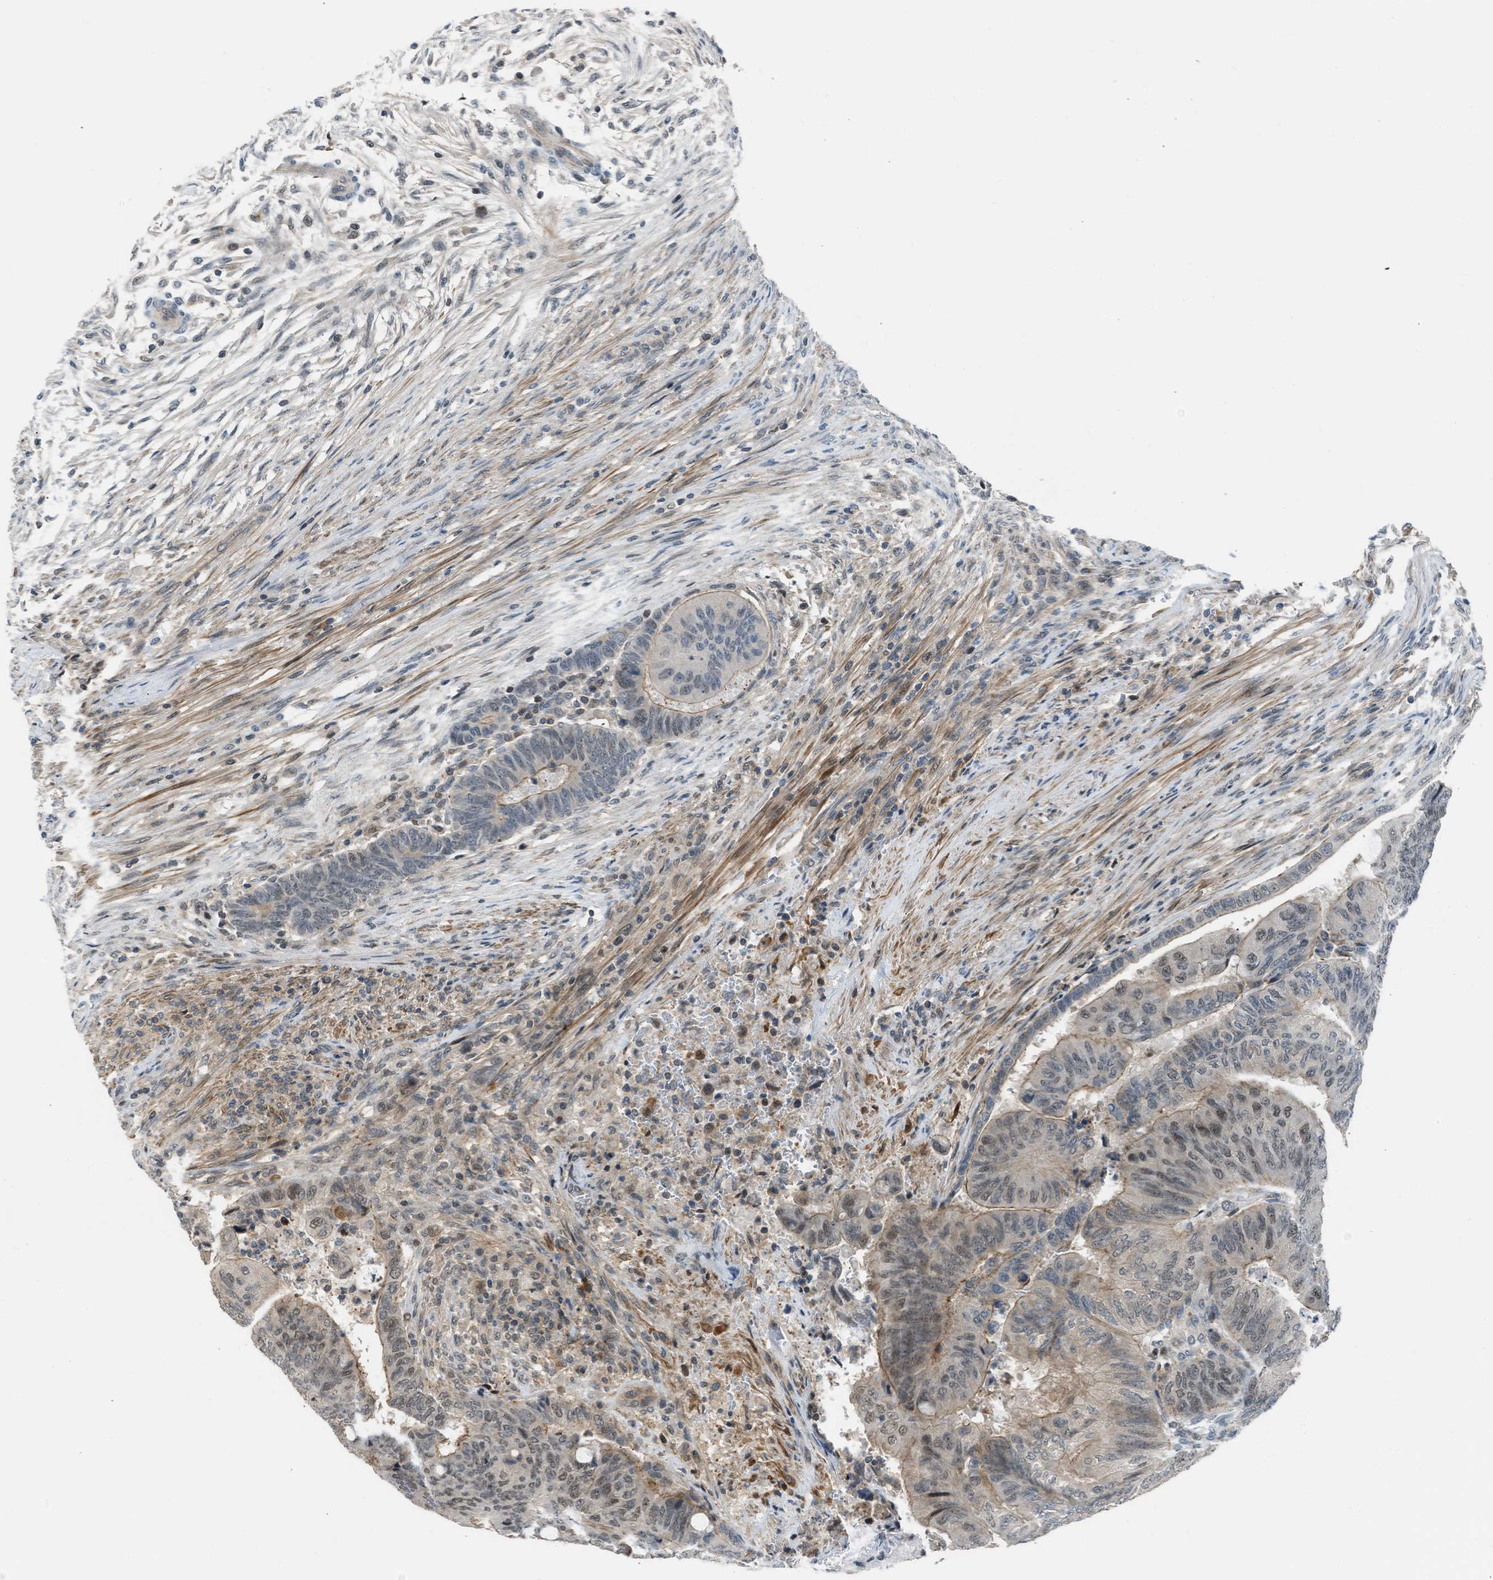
{"staining": {"intensity": "weak", "quantity": "25%-75%", "location": "cytoplasmic/membranous"}, "tissue": "colorectal cancer", "cell_type": "Tumor cells", "image_type": "cancer", "snomed": [{"axis": "morphology", "description": "Normal tissue, NOS"}, {"axis": "morphology", "description": "Adenocarcinoma, NOS"}, {"axis": "topography", "description": "Rectum"}, {"axis": "topography", "description": "Peripheral nerve tissue"}], "caption": "Immunohistochemistry (DAB) staining of human colorectal adenocarcinoma shows weak cytoplasmic/membranous protein expression in about 25%-75% of tumor cells.", "gene": "TTBK2", "patient": {"sex": "male", "age": 92}}